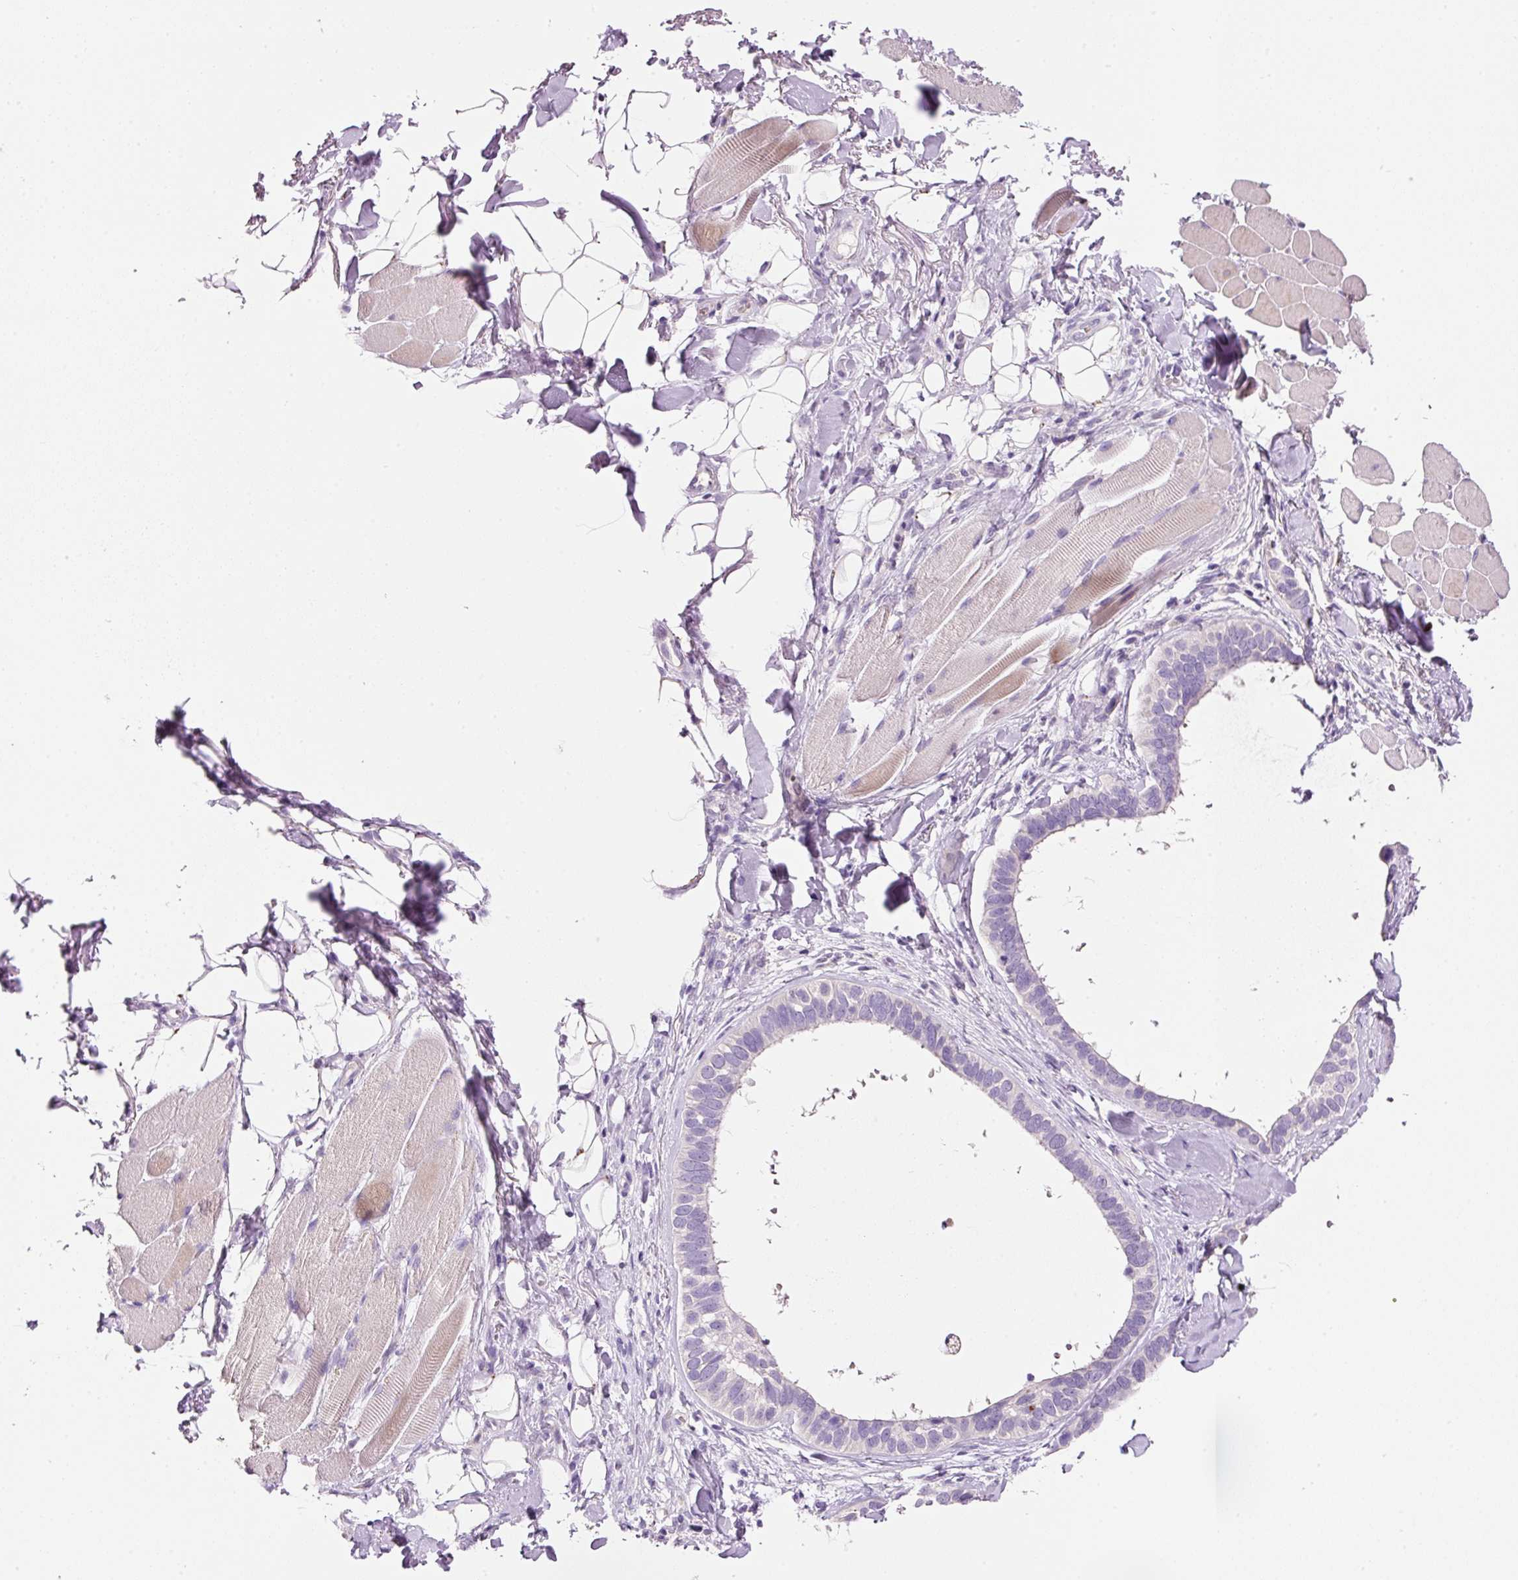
{"staining": {"intensity": "negative", "quantity": "none", "location": "none"}, "tissue": "skin cancer", "cell_type": "Tumor cells", "image_type": "cancer", "snomed": [{"axis": "morphology", "description": "Basal cell carcinoma"}, {"axis": "topography", "description": "Skin"}], "caption": "Tumor cells are negative for protein expression in human skin cancer (basal cell carcinoma).", "gene": "TENT5C", "patient": {"sex": "male", "age": 62}}